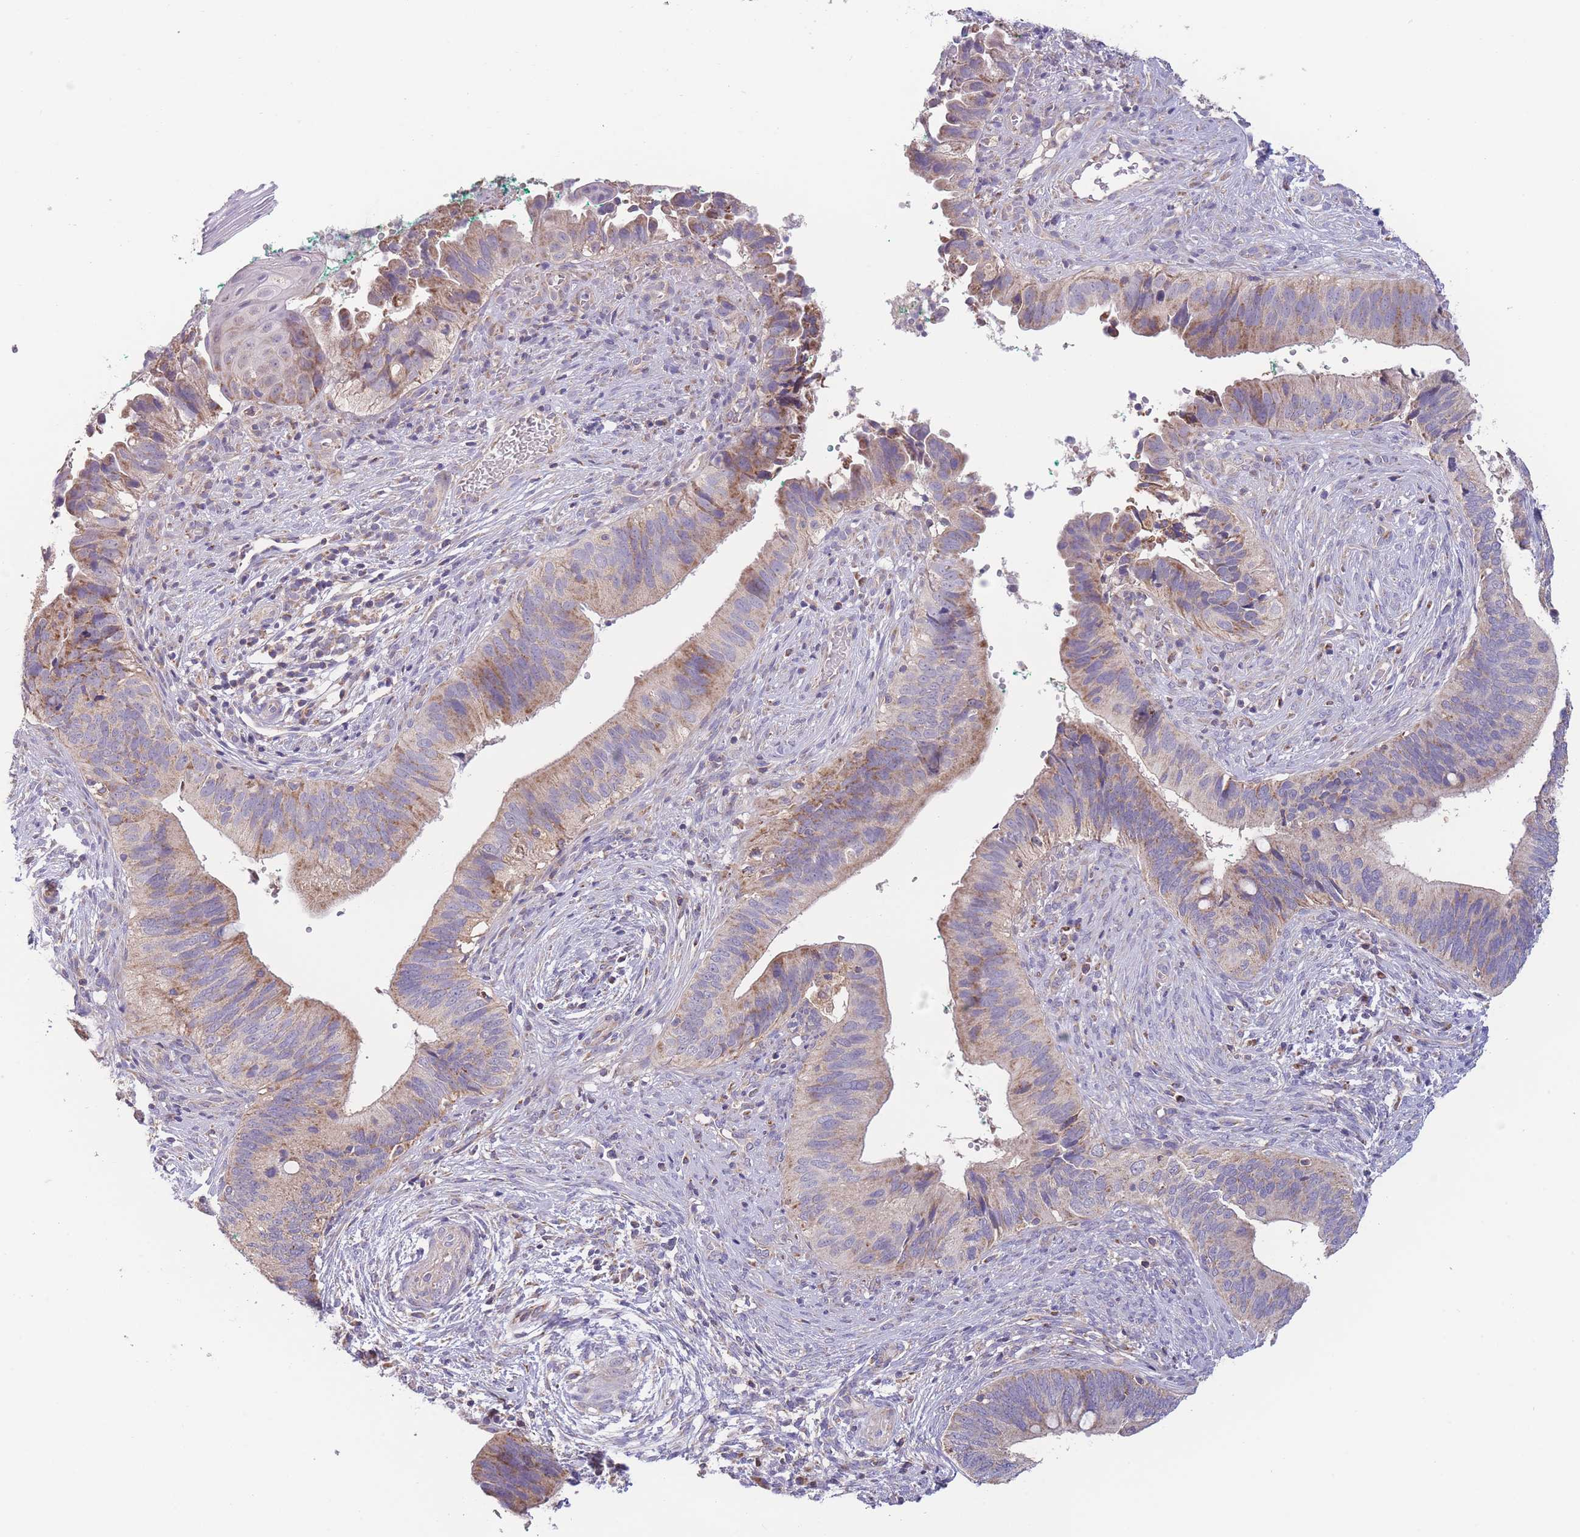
{"staining": {"intensity": "moderate", "quantity": "25%-75%", "location": "cytoplasmic/membranous"}, "tissue": "cervical cancer", "cell_type": "Tumor cells", "image_type": "cancer", "snomed": [{"axis": "morphology", "description": "Adenocarcinoma, NOS"}, {"axis": "topography", "description": "Cervix"}], "caption": "A medium amount of moderate cytoplasmic/membranous staining is present in about 25%-75% of tumor cells in adenocarcinoma (cervical) tissue.", "gene": "SLC25A42", "patient": {"sex": "female", "age": 42}}